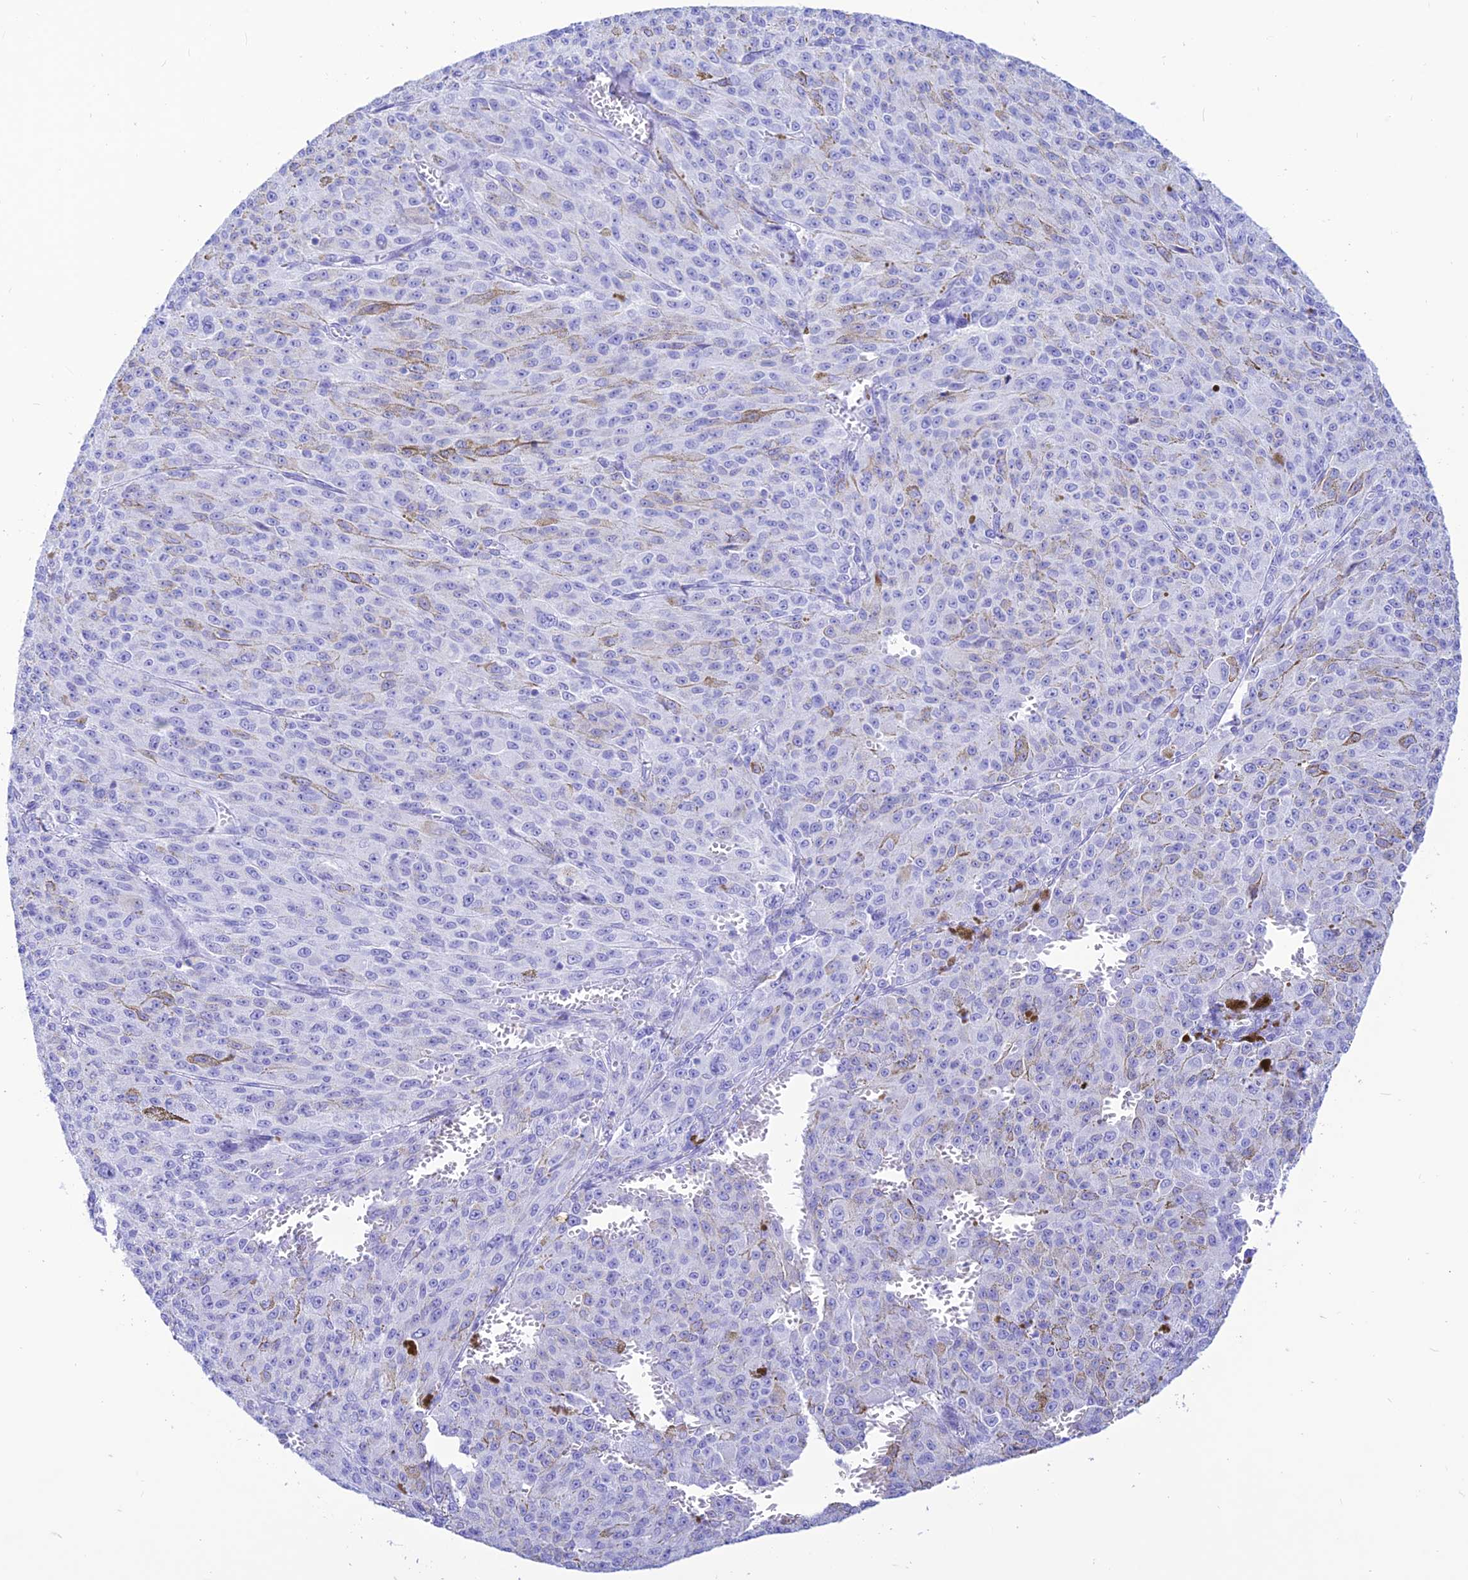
{"staining": {"intensity": "negative", "quantity": "none", "location": "none"}, "tissue": "melanoma", "cell_type": "Tumor cells", "image_type": "cancer", "snomed": [{"axis": "morphology", "description": "Malignant melanoma, NOS"}, {"axis": "topography", "description": "Skin"}], "caption": "Immunohistochemistry photomicrograph of neoplastic tissue: human melanoma stained with DAB (3,3'-diaminobenzidine) displays no significant protein expression in tumor cells.", "gene": "PRNP", "patient": {"sex": "female", "age": 52}}